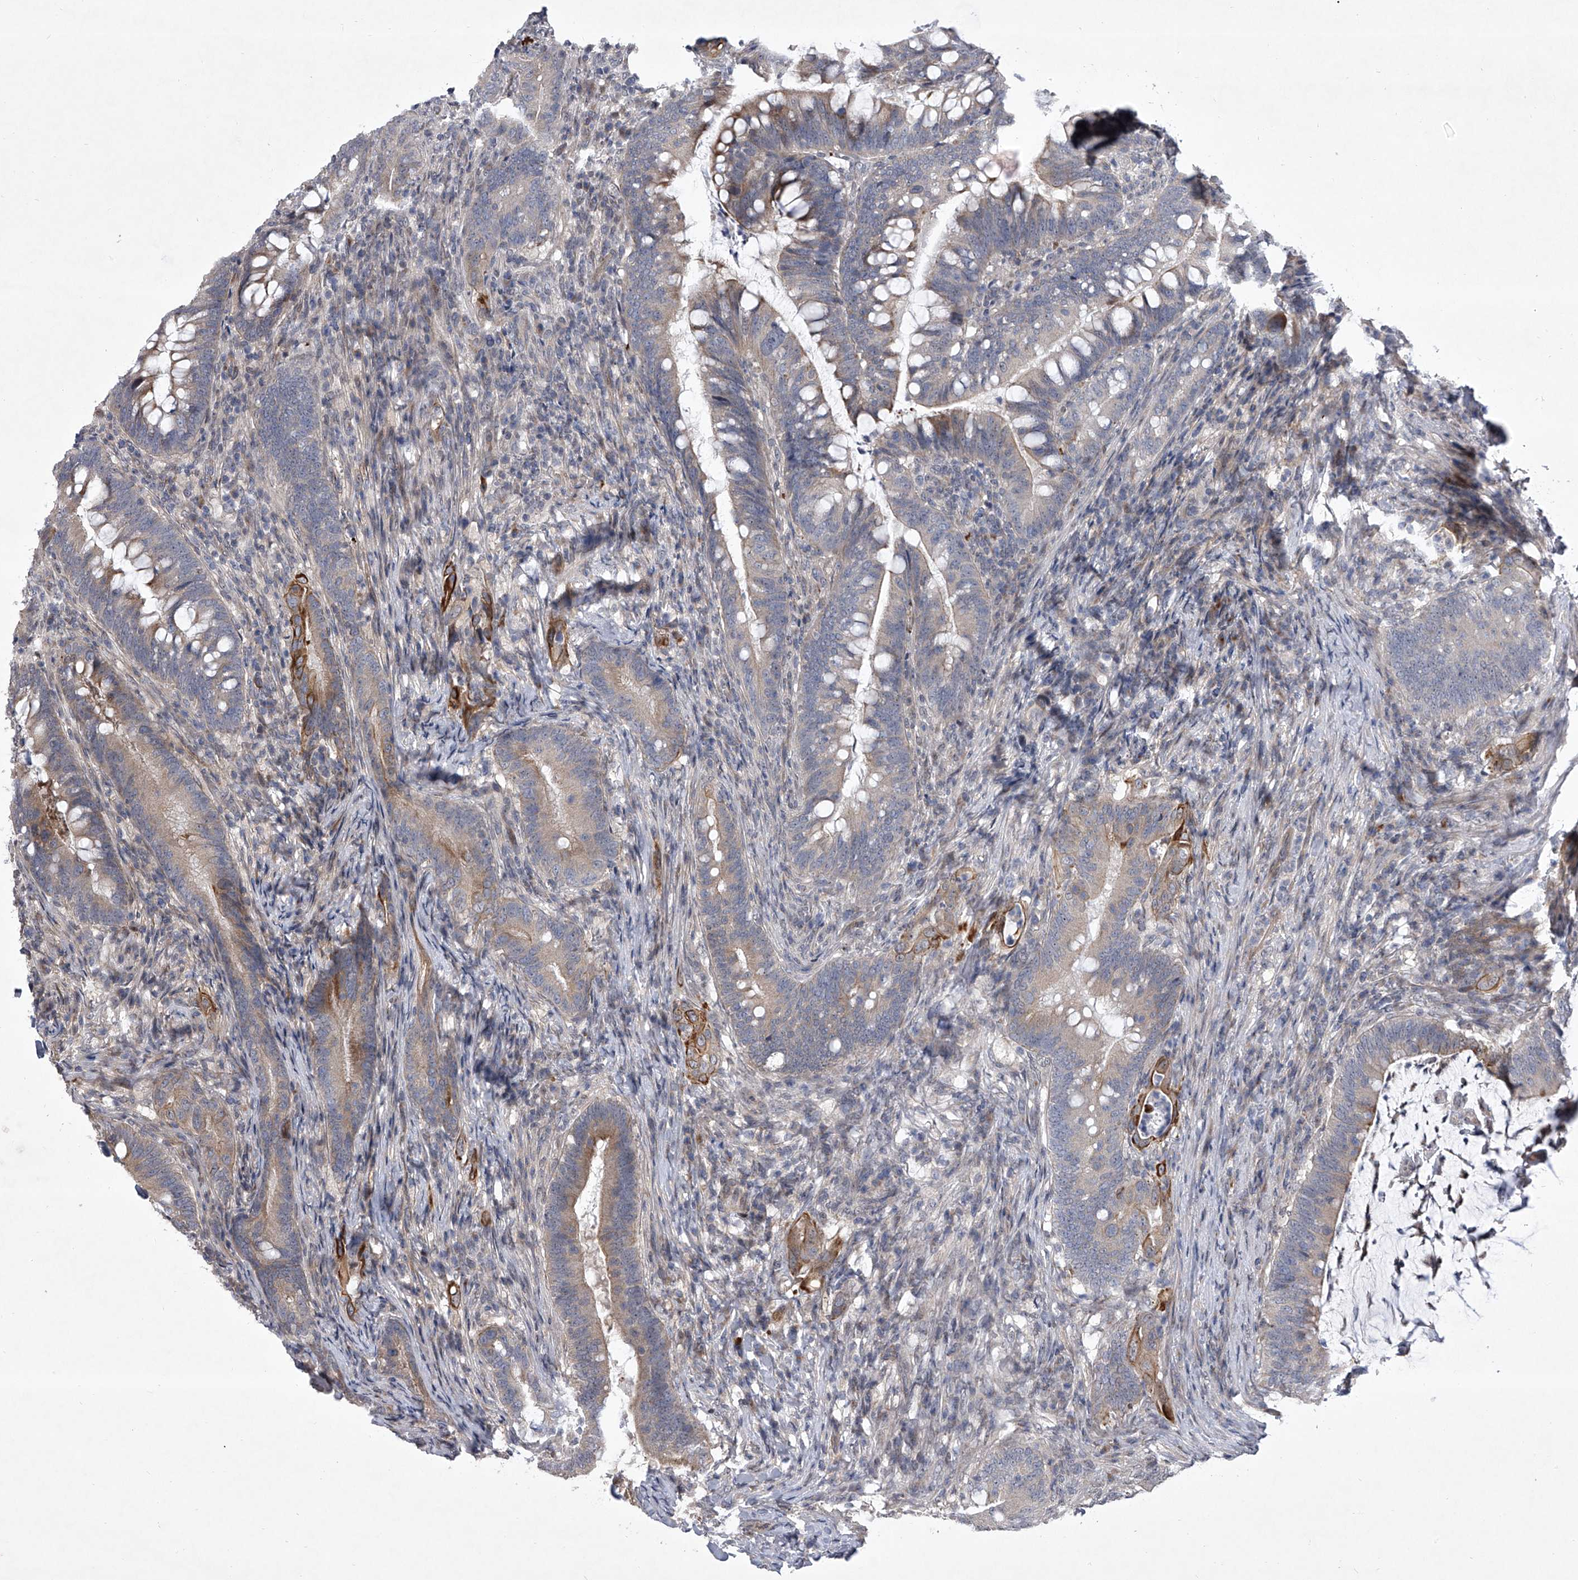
{"staining": {"intensity": "moderate", "quantity": "<25%", "location": "cytoplasmic/membranous"}, "tissue": "colorectal cancer", "cell_type": "Tumor cells", "image_type": "cancer", "snomed": [{"axis": "morphology", "description": "Adenocarcinoma, NOS"}, {"axis": "topography", "description": "Colon"}], "caption": "This micrograph exhibits IHC staining of adenocarcinoma (colorectal), with low moderate cytoplasmic/membranous expression in approximately <25% of tumor cells.", "gene": "HEATR6", "patient": {"sex": "female", "age": 66}}